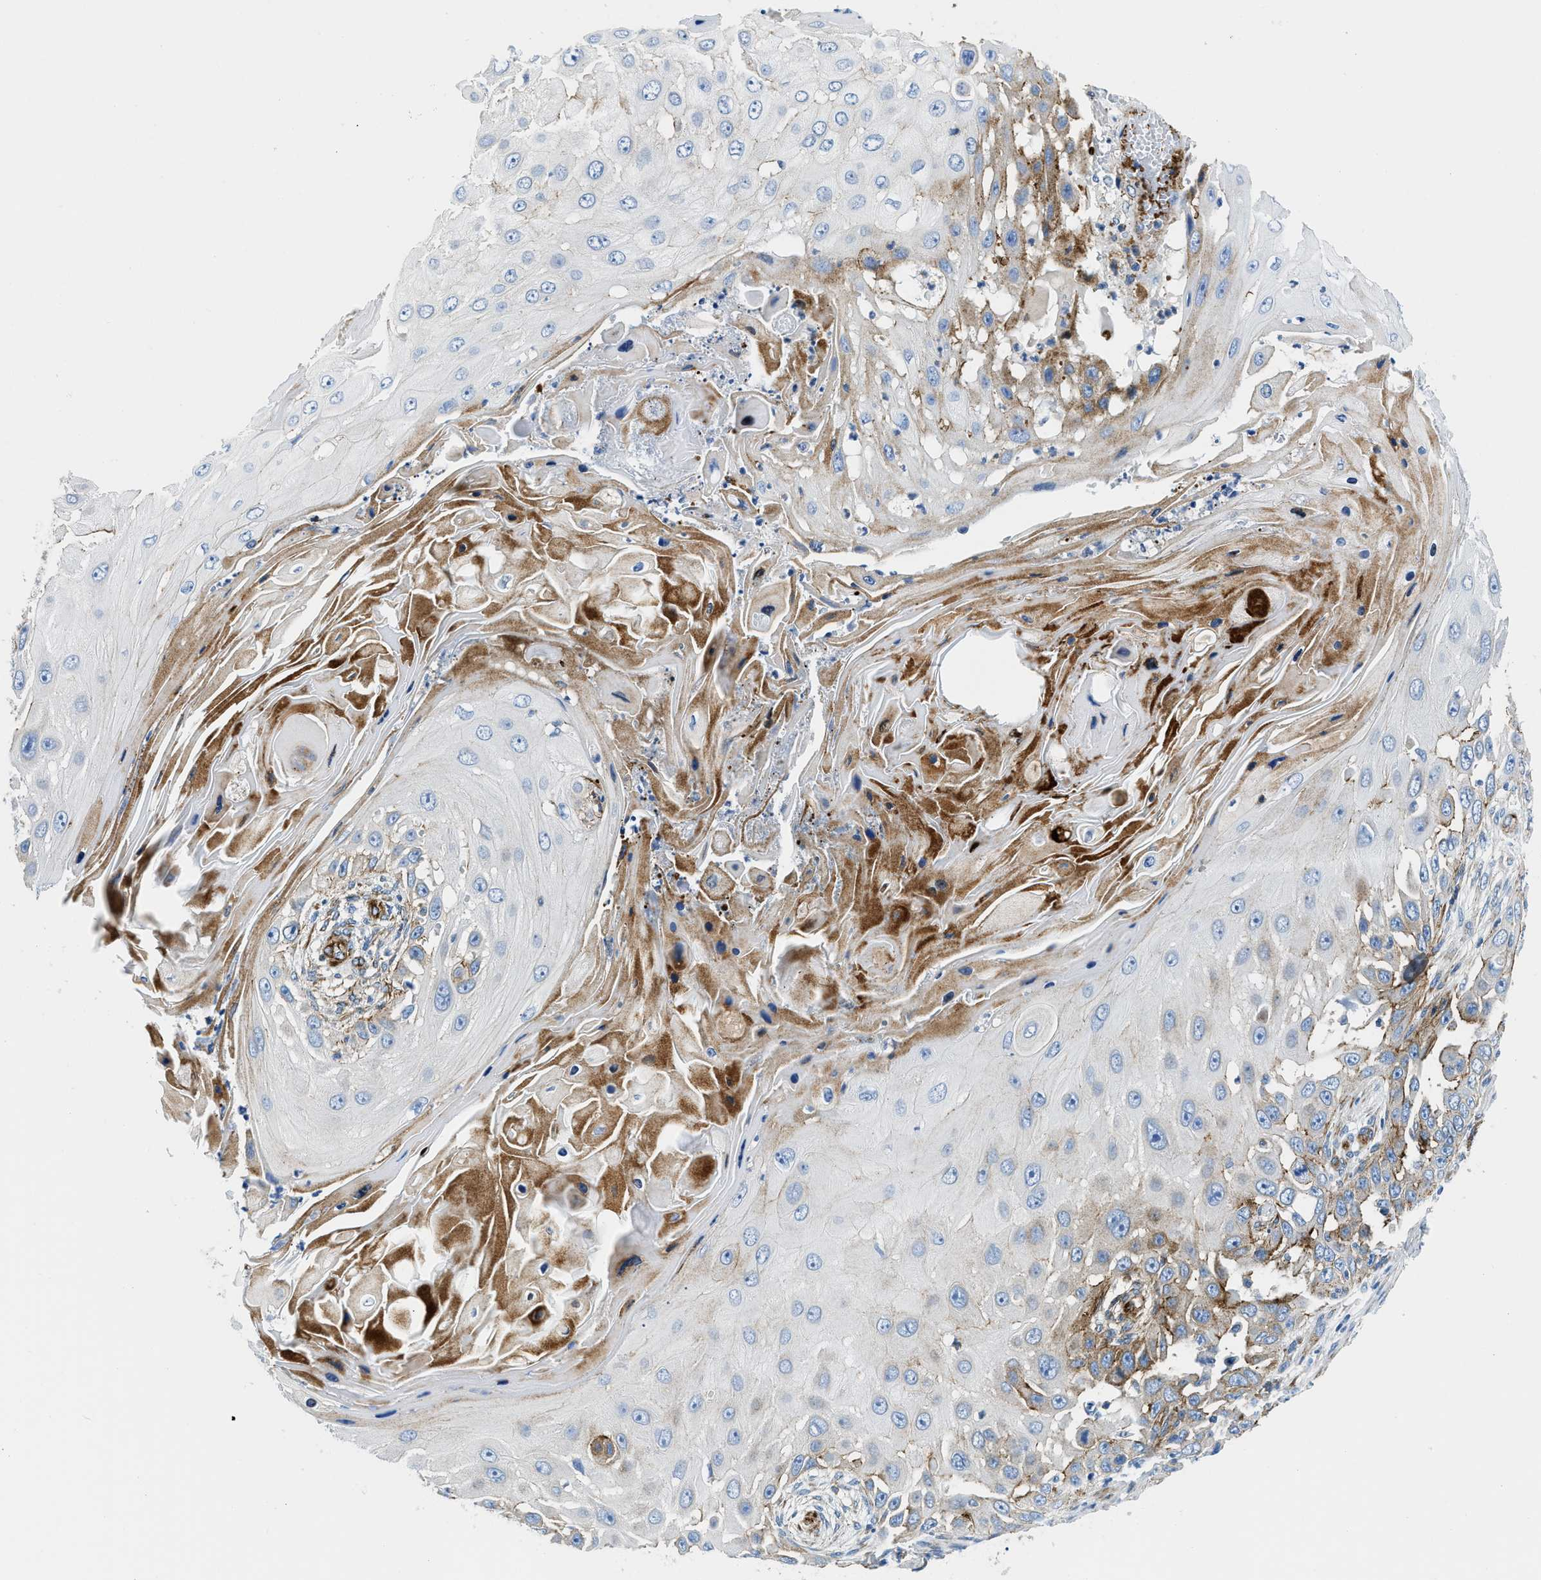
{"staining": {"intensity": "strong", "quantity": "<25%", "location": "cytoplasmic/membranous"}, "tissue": "skin cancer", "cell_type": "Tumor cells", "image_type": "cancer", "snomed": [{"axis": "morphology", "description": "Squamous cell carcinoma, NOS"}, {"axis": "topography", "description": "Skin"}], "caption": "Immunohistochemistry (DAB) staining of human skin cancer reveals strong cytoplasmic/membranous protein positivity in about <25% of tumor cells.", "gene": "CUTA", "patient": {"sex": "female", "age": 44}}